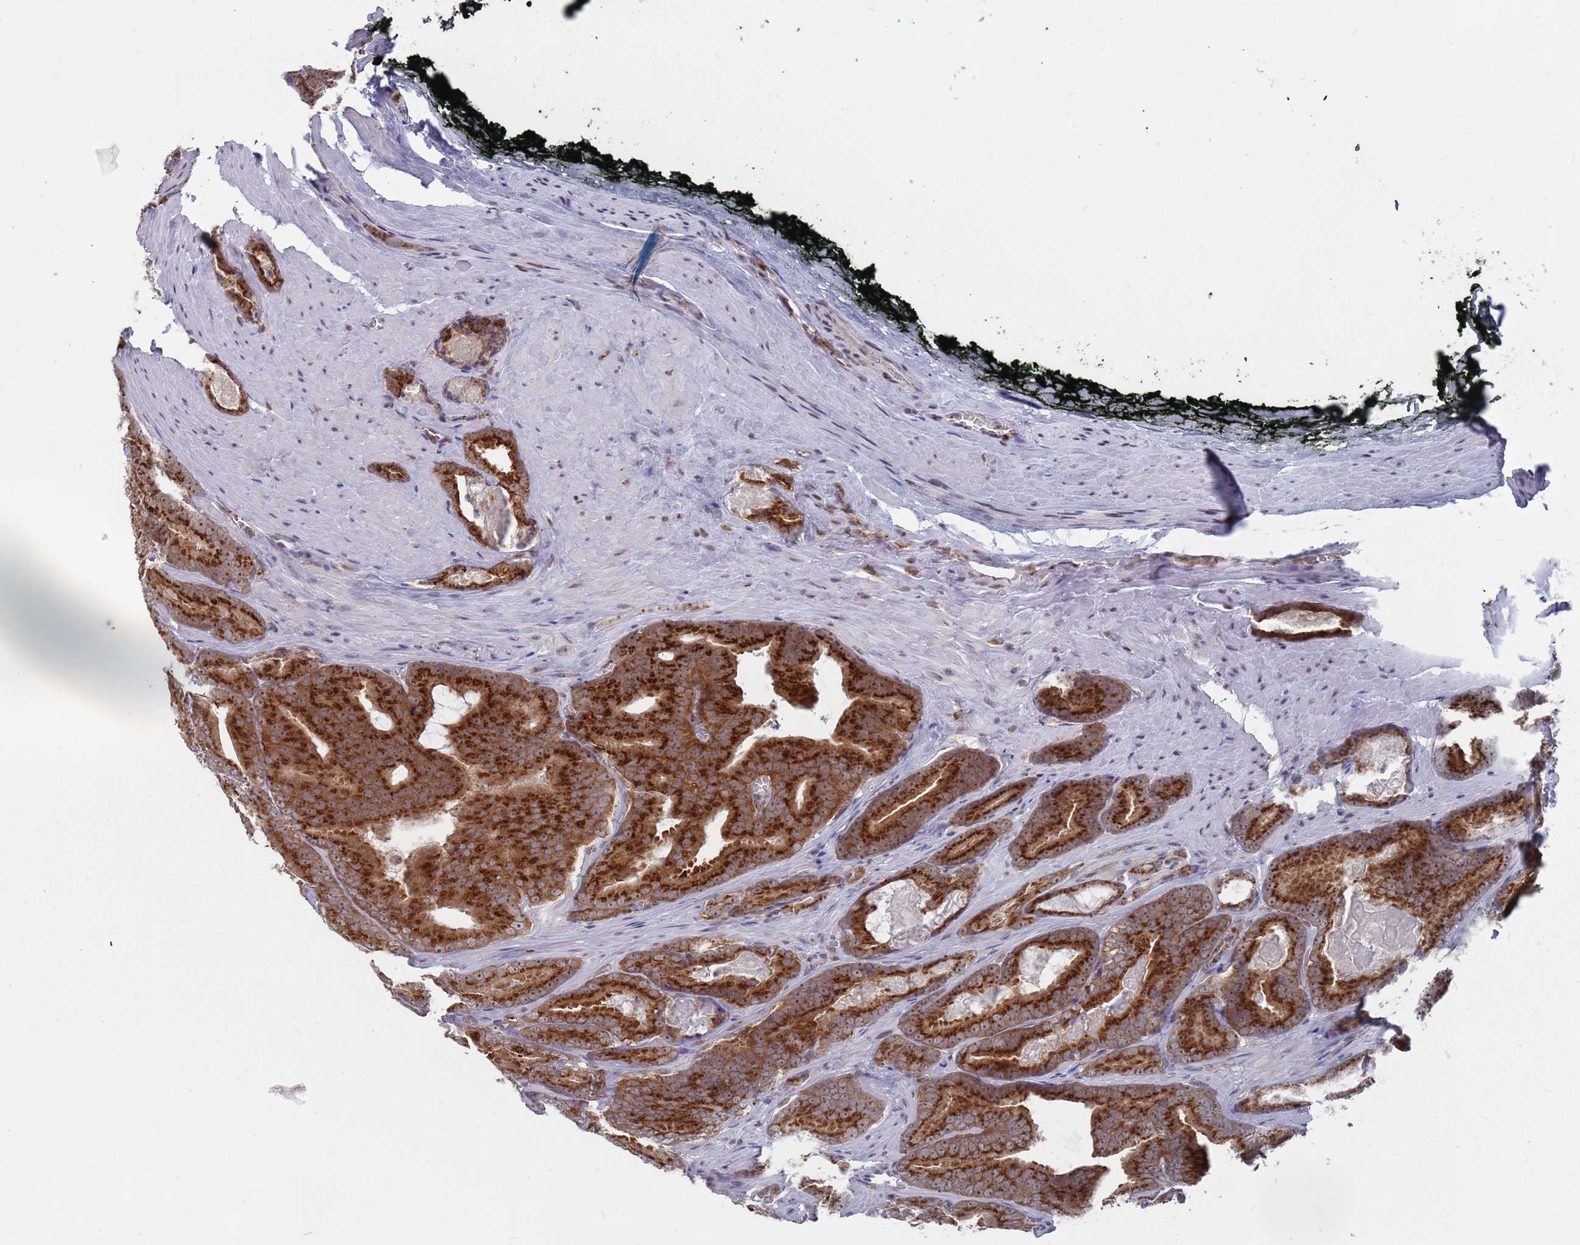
{"staining": {"intensity": "strong", "quantity": ">75%", "location": "cytoplasmic/membranous"}, "tissue": "prostate cancer", "cell_type": "Tumor cells", "image_type": "cancer", "snomed": [{"axis": "morphology", "description": "Adenocarcinoma, High grade"}, {"axis": "topography", "description": "Prostate"}], "caption": "IHC of human adenocarcinoma (high-grade) (prostate) displays high levels of strong cytoplasmic/membranous staining in approximately >75% of tumor cells.", "gene": "FMO4", "patient": {"sex": "male", "age": 66}}